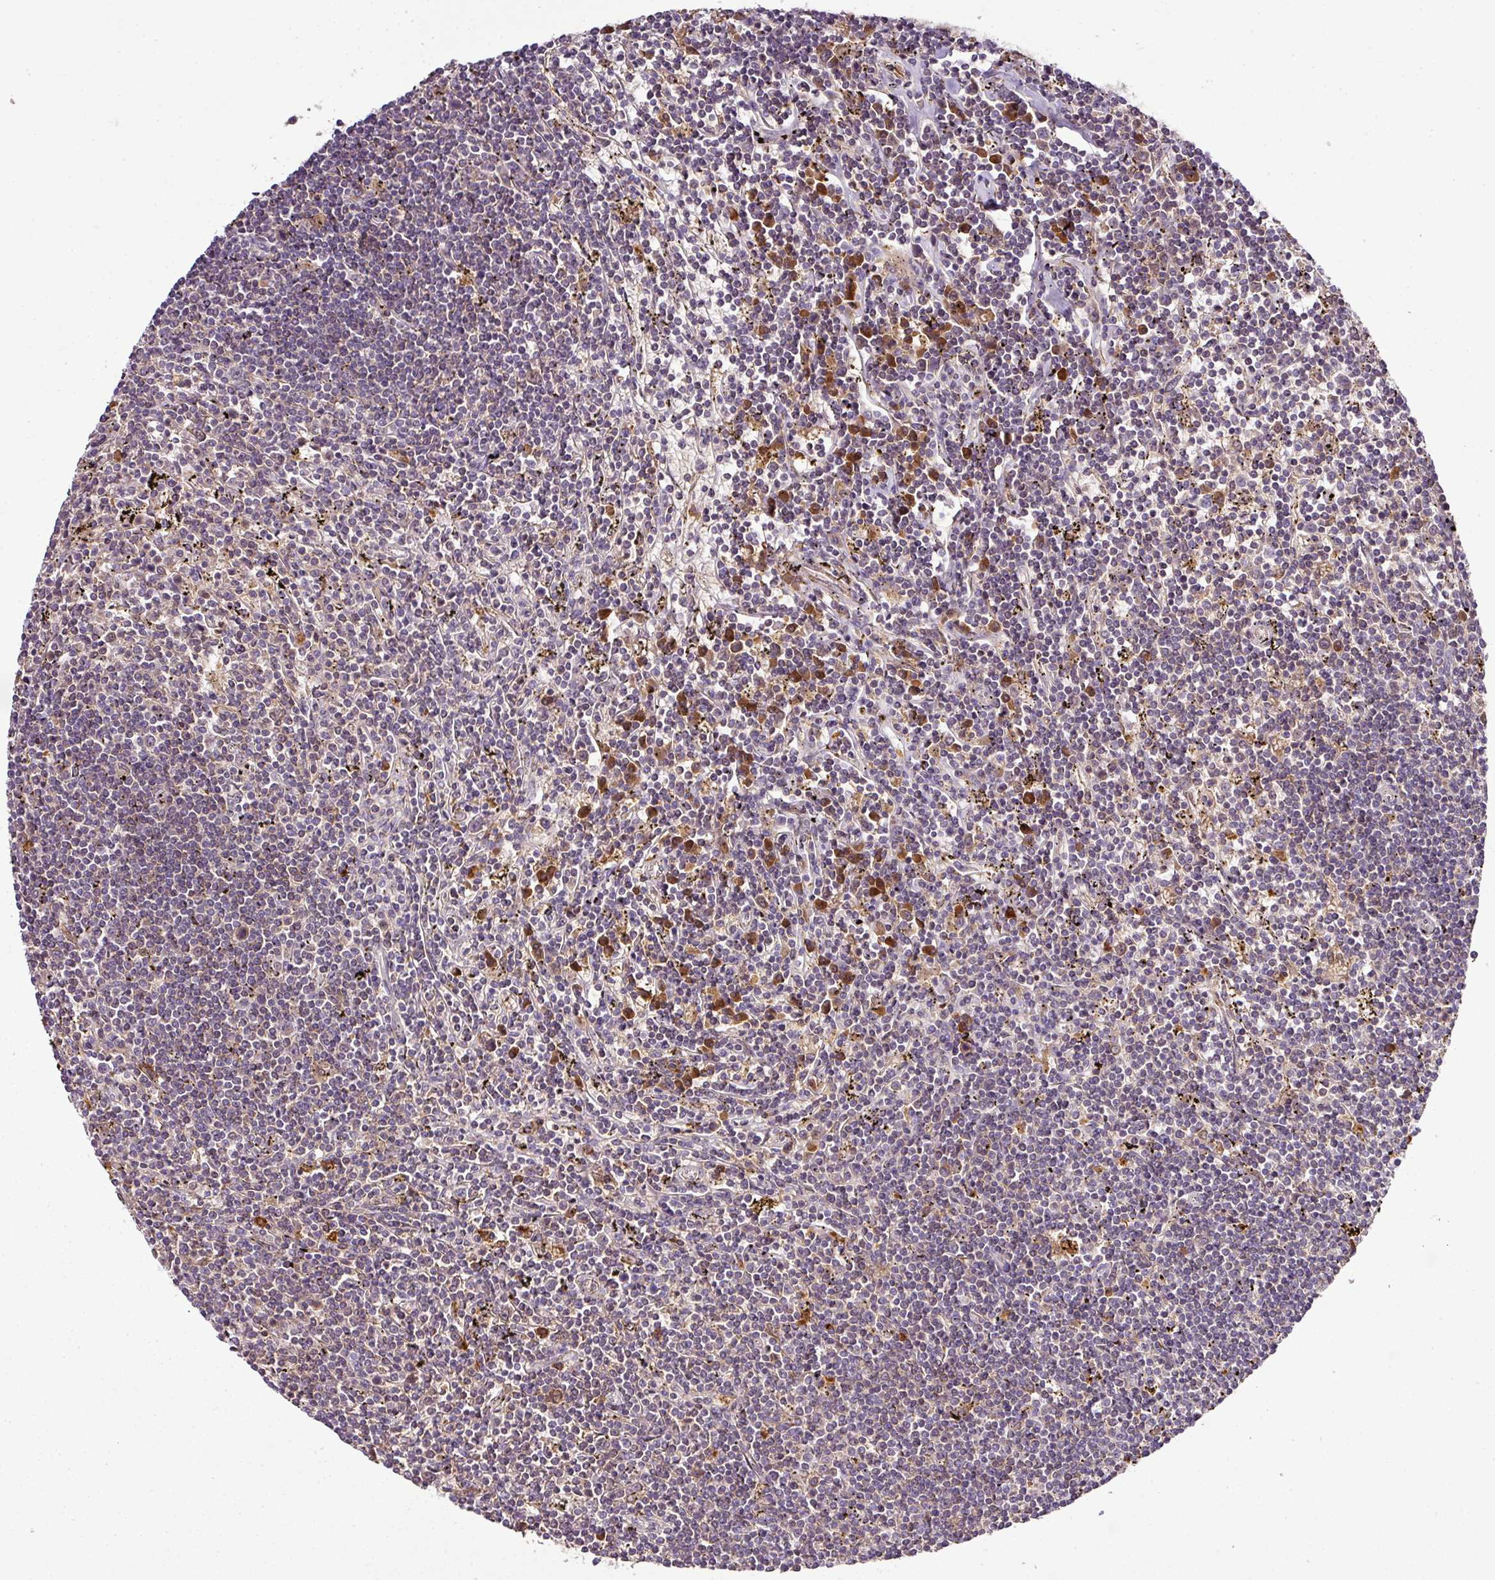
{"staining": {"intensity": "weak", "quantity": "<25%", "location": "cytoplasmic/membranous"}, "tissue": "lymphoma", "cell_type": "Tumor cells", "image_type": "cancer", "snomed": [{"axis": "morphology", "description": "Malignant lymphoma, non-Hodgkin's type, Low grade"}, {"axis": "topography", "description": "Spleen"}], "caption": "Immunohistochemical staining of lymphoma reveals no significant staining in tumor cells. (Immunohistochemistry (ihc), brightfield microscopy, high magnification).", "gene": "CAB39L", "patient": {"sex": "male", "age": 76}}